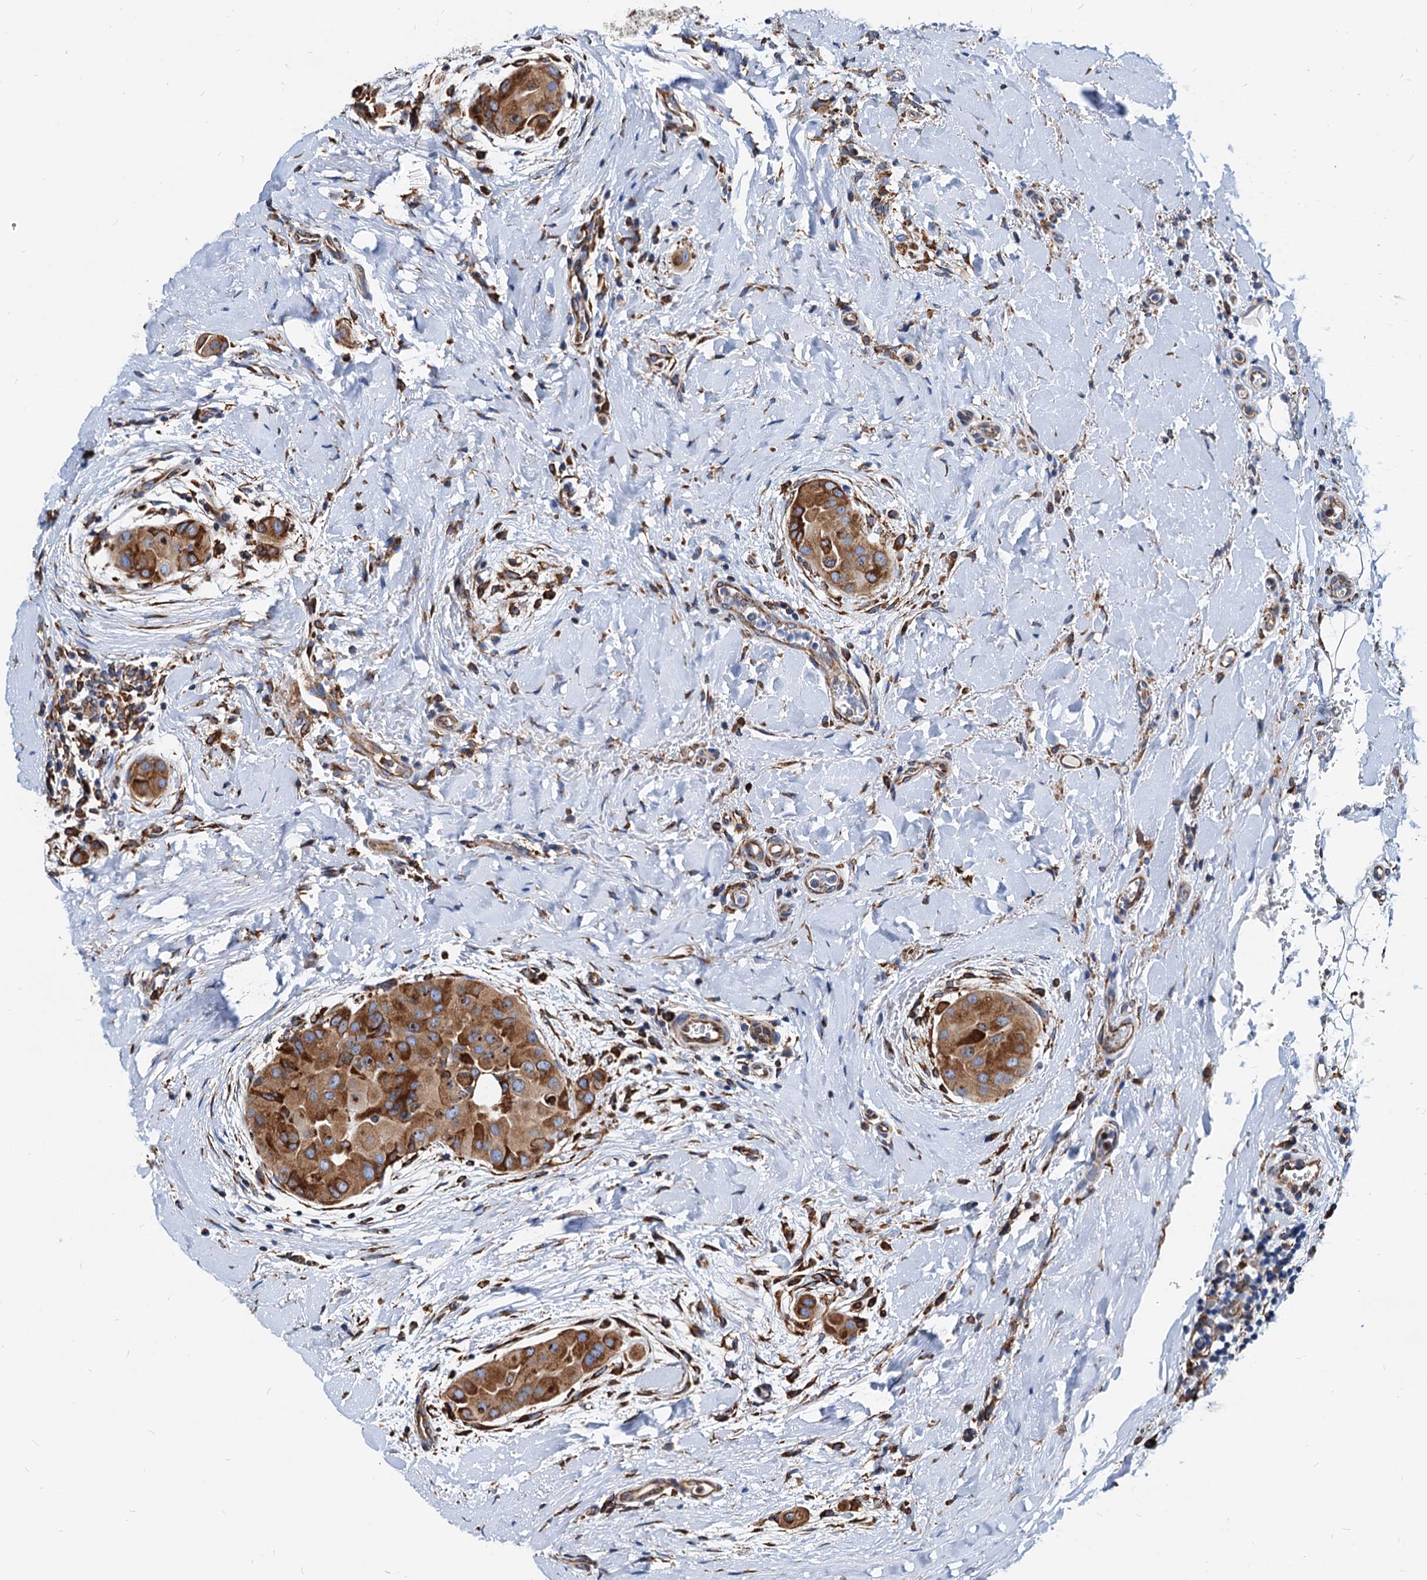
{"staining": {"intensity": "moderate", "quantity": ">75%", "location": "cytoplasmic/membranous"}, "tissue": "thyroid cancer", "cell_type": "Tumor cells", "image_type": "cancer", "snomed": [{"axis": "morphology", "description": "Papillary adenocarcinoma, NOS"}, {"axis": "topography", "description": "Thyroid gland"}], "caption": "Immunohistochemistry (IHC) of thyroid cancer demonstrates medium levels of moderate cytoplasmic/membranous positivity in approximately >75% of tumor cells. The staining was performed using DAB, with brown indicating positive protein expression. Nuclei are stained blue with hematoxylin.", "gene": "HSPA5", "patient": {"sex": "male", "age": 33}}